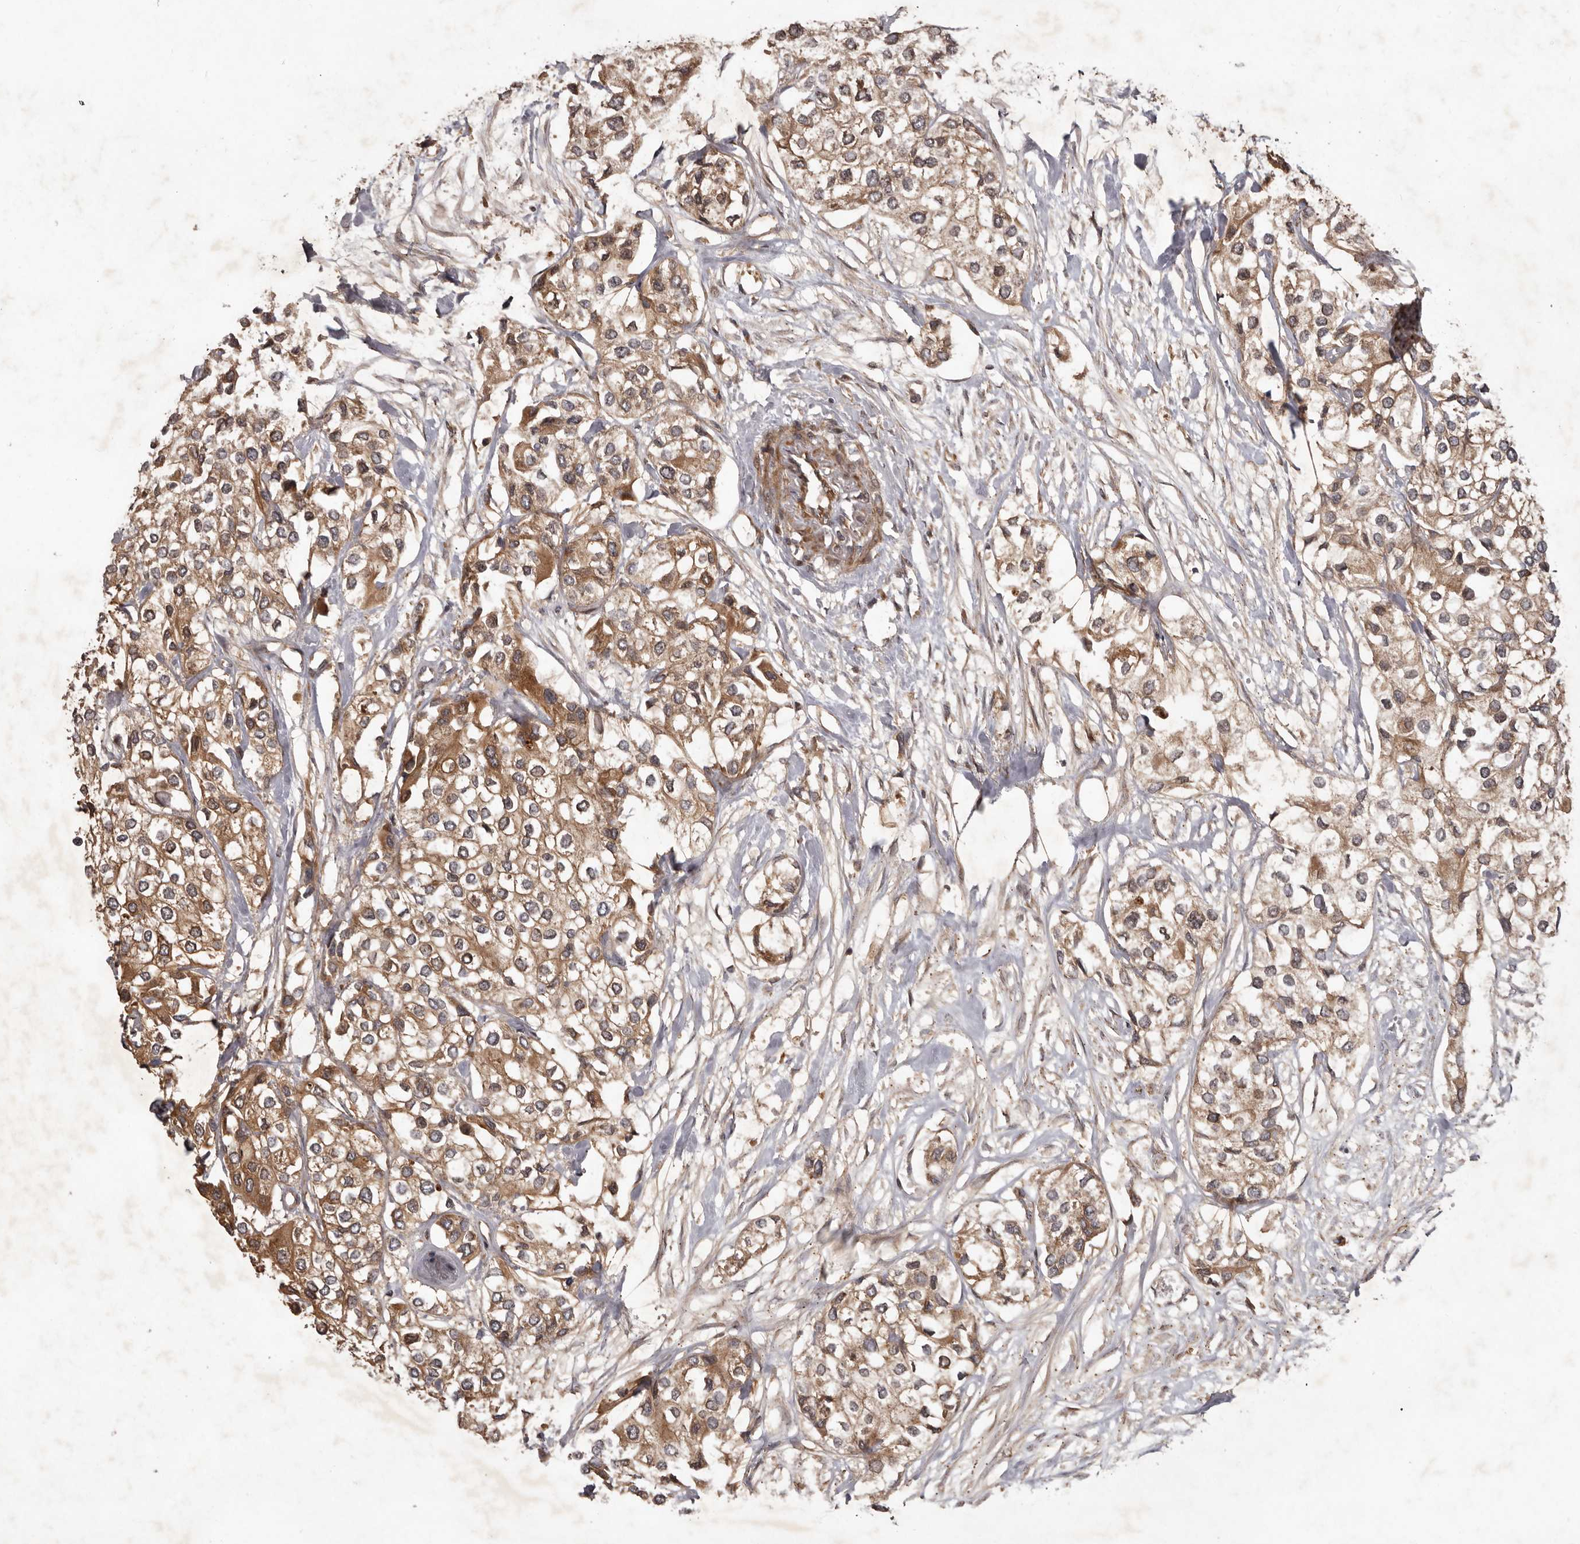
{"staining": {"intensity": "moderate", "quantity": ">75%", "location": "cytoplasmic/membranous"}, "tissue": "urothelial cancer", "cell_type": "Tumor cells", "image_type": "cancer", "snomed": [{"axis": "morphology", "description": "Urothelial carcinoma, High grade"}, {"axis": "topography", "description": "Urinary bladder"}], "caption": "Tumor cells exhibit medium levels of moderate cytoplasmic/membranous staining in approximately >75% of cells in human high-grade urothelial carcinoma. Using DAB (brown) and hematoxylin (blue) stains, captured at high magnification using brightfield microscopy.", "gene": "STK36", "patient": {"sex": "male", "age": 64}}